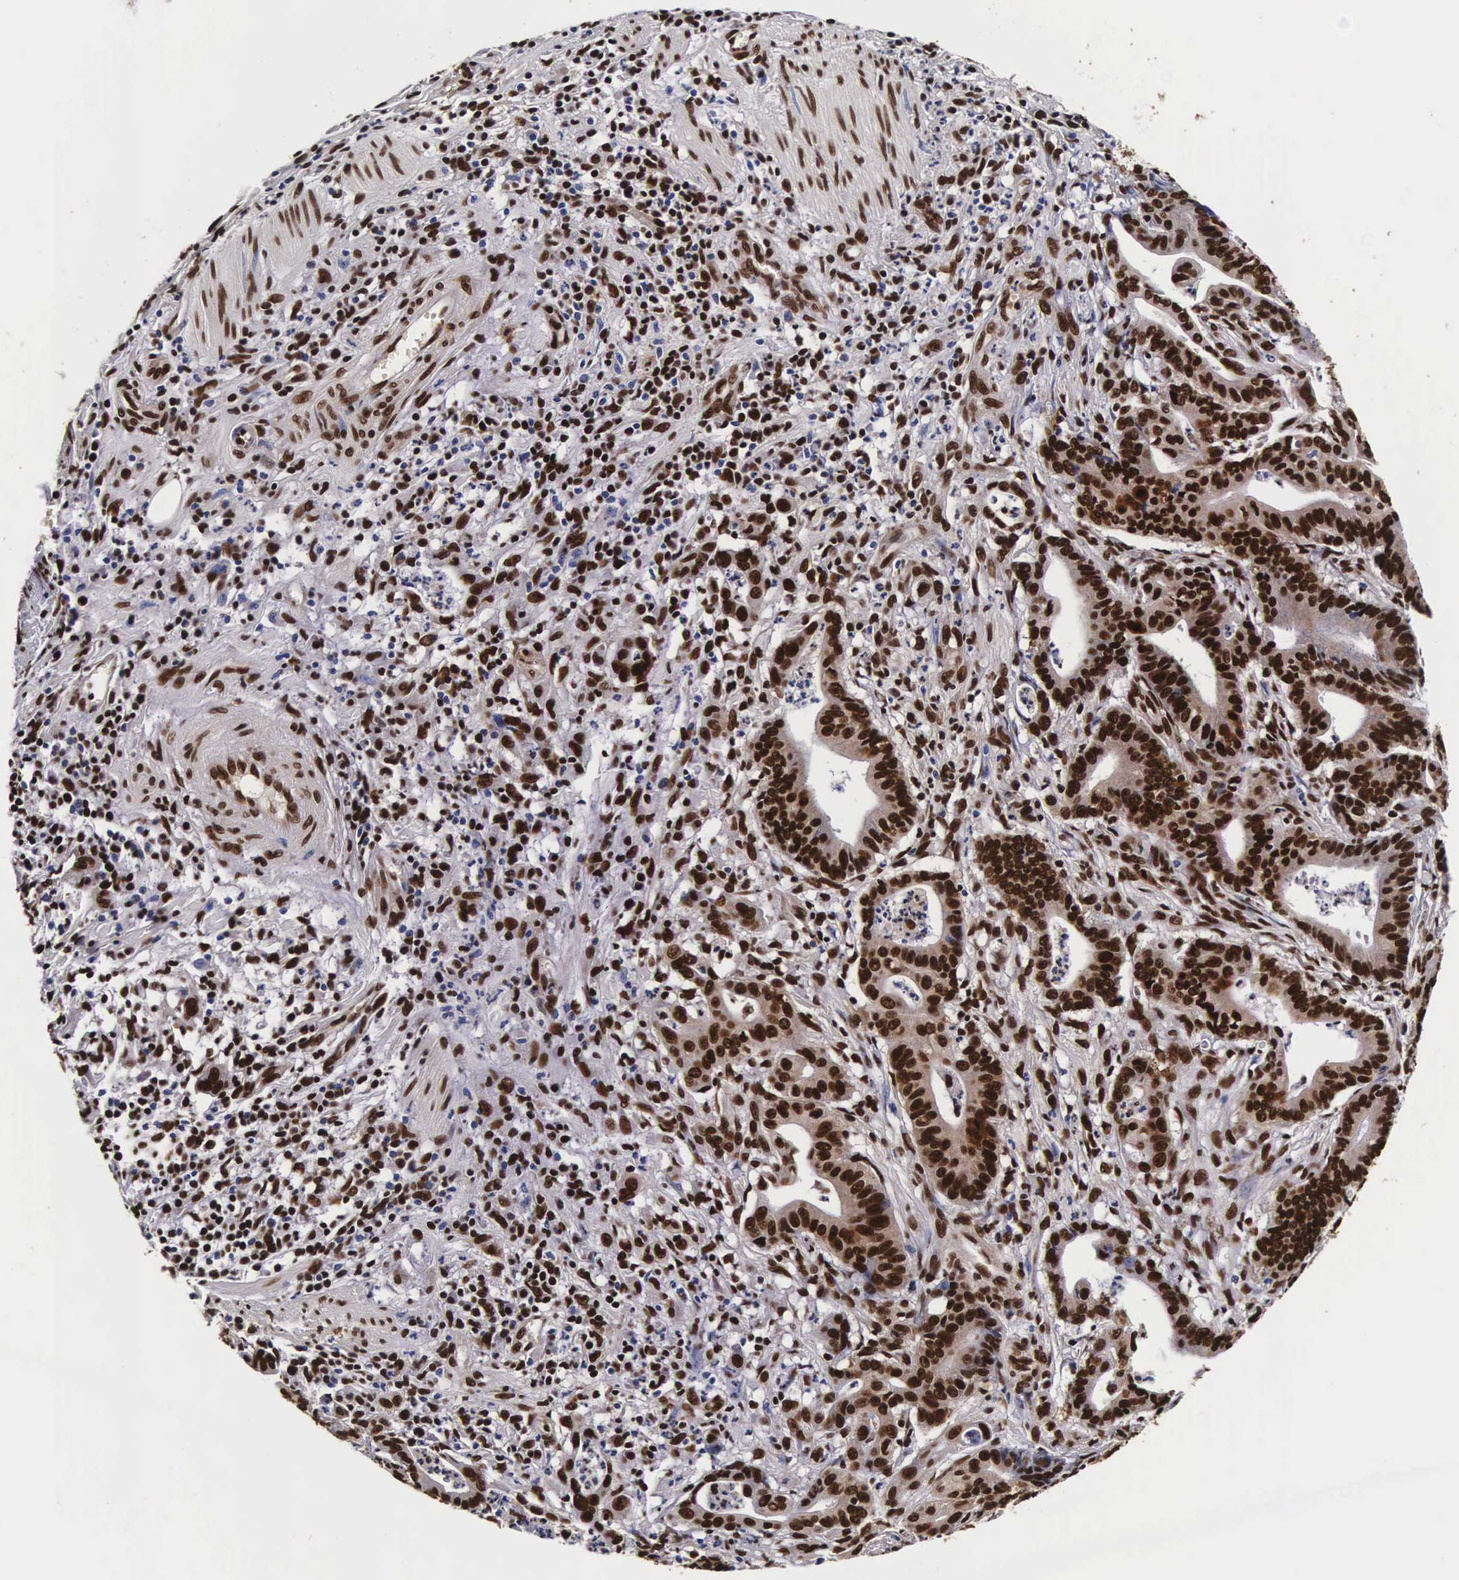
{"staining": {"intensity": "strong", "quantity": ">75%", "location": "cytoplasmic/membranous,nuclear"}, "tissue": "stomach cancer", "cell_type": "Tumor cells", "image_type": "cancer", "snomed": [{"axis": "morphology", "description": "Adenocarcinoma, NOS"}, {"axis": "topography", "description": "Stomach, lower"}], "caption": "Protein staining by immunohistochemistry shows strong cytoplasmic/membranous and nuclear staining in about >75% of tumor cells in adenocarcinoma (stomach).", "gene": "PABPN1", "patient": {"sex": "female", "age": 86}}